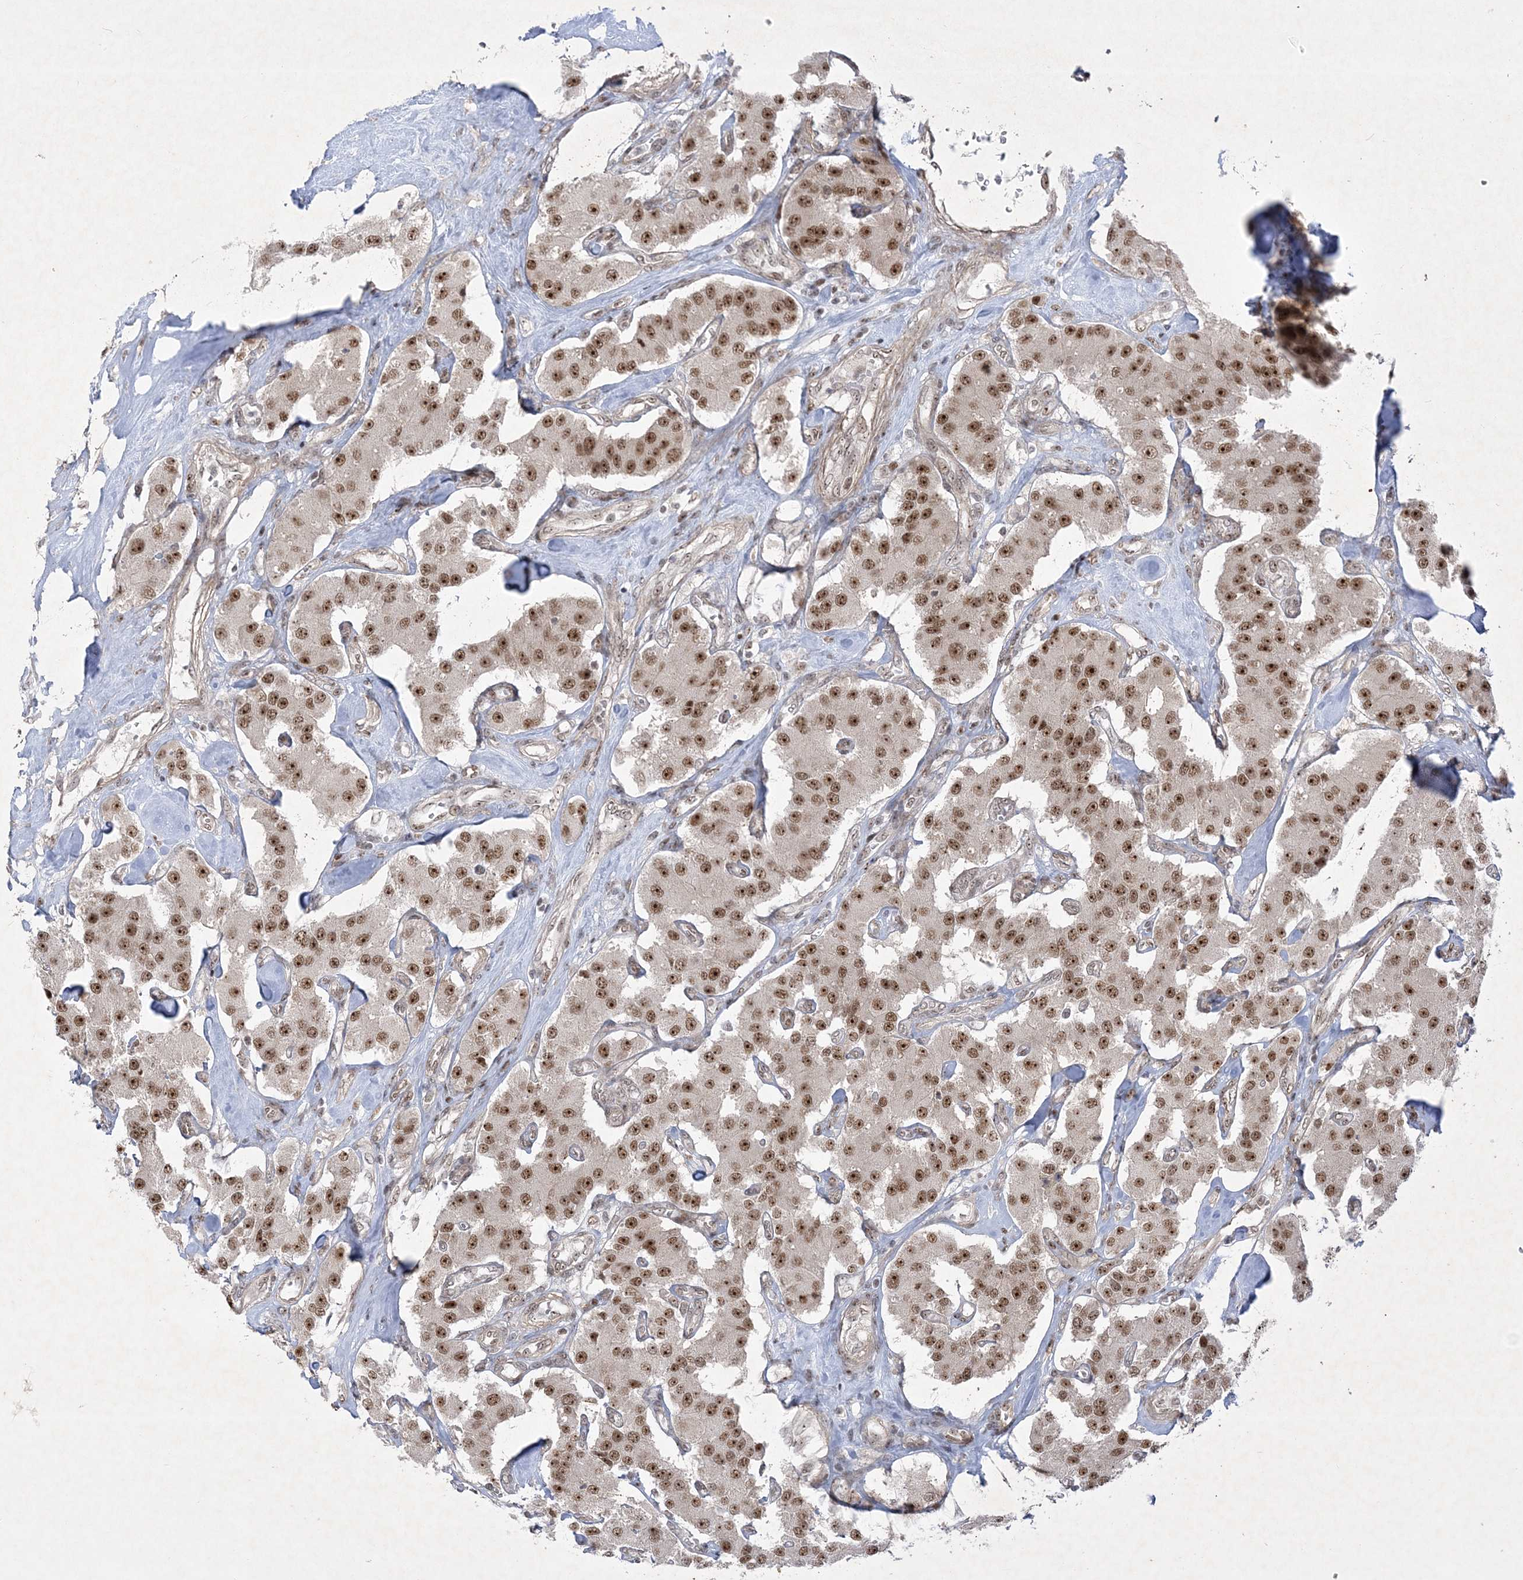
{"staining": {"intensity": "moderate", "quantity": ">75%", "location": "nuclear"}, "tissue": "carcinoid", "cell_type": "Tumor cells", "image_type": "cancer", "snomed": [{"axis": "morphology", "description": "Carcinoid, malignant, NOS"}, {"axis": "topography", "description": "Pancreas"}], "caption": "Carcinoid stained for a protein displays moderate nuclear positivity in tumor cells.", "gene": "NPM3", "patient": {"sex": "male", "age": 41}}